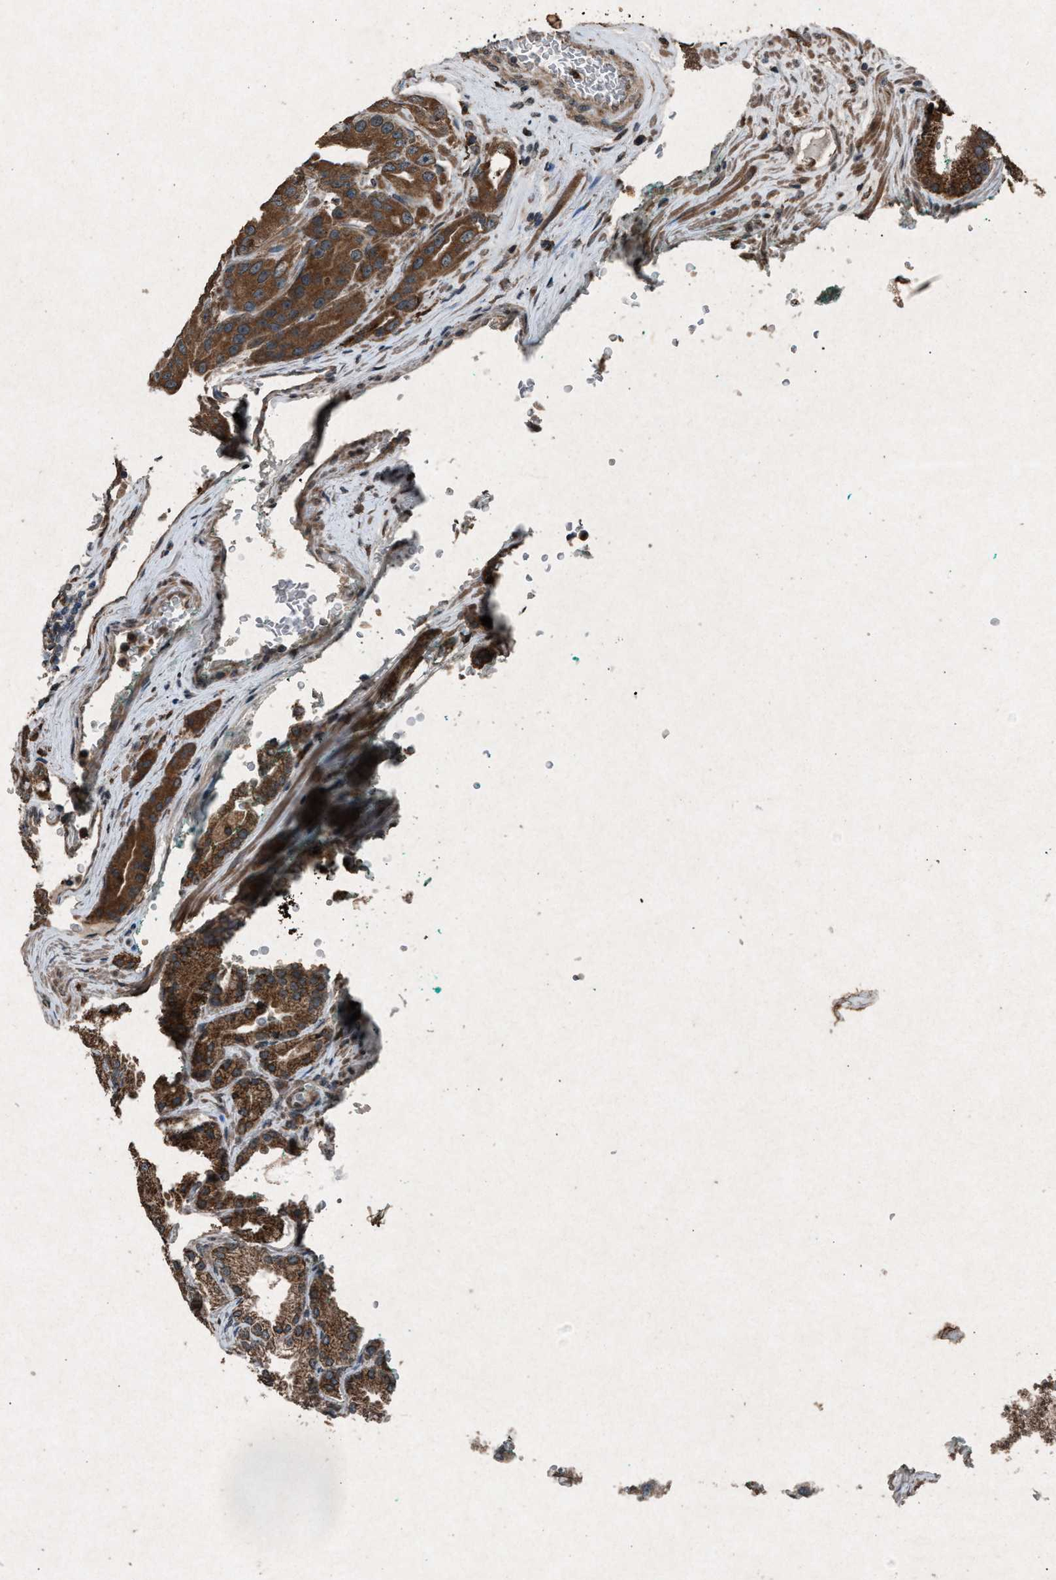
{"staining": {"intensity": "moderate", "quantity": ">75%", "location": "cytoplasmic/membranous"}, "tissue": "prostate cancer", "cell_type": "Tumor cells", "image_type": "cancer", "snomed": [{"axis": "morphology", "description": "Adenocarcinoma, High grade"}, {"axis": "topography", "description": "Prostate"}], "caption": "Prostate cancer stained with immunohistochemistry (IHC) displays moderate cytoplasmic/membranous positivity in about >75% of tumor cells.", "gene": "CALR", "patient": {"sex": "male", "age": 71}}